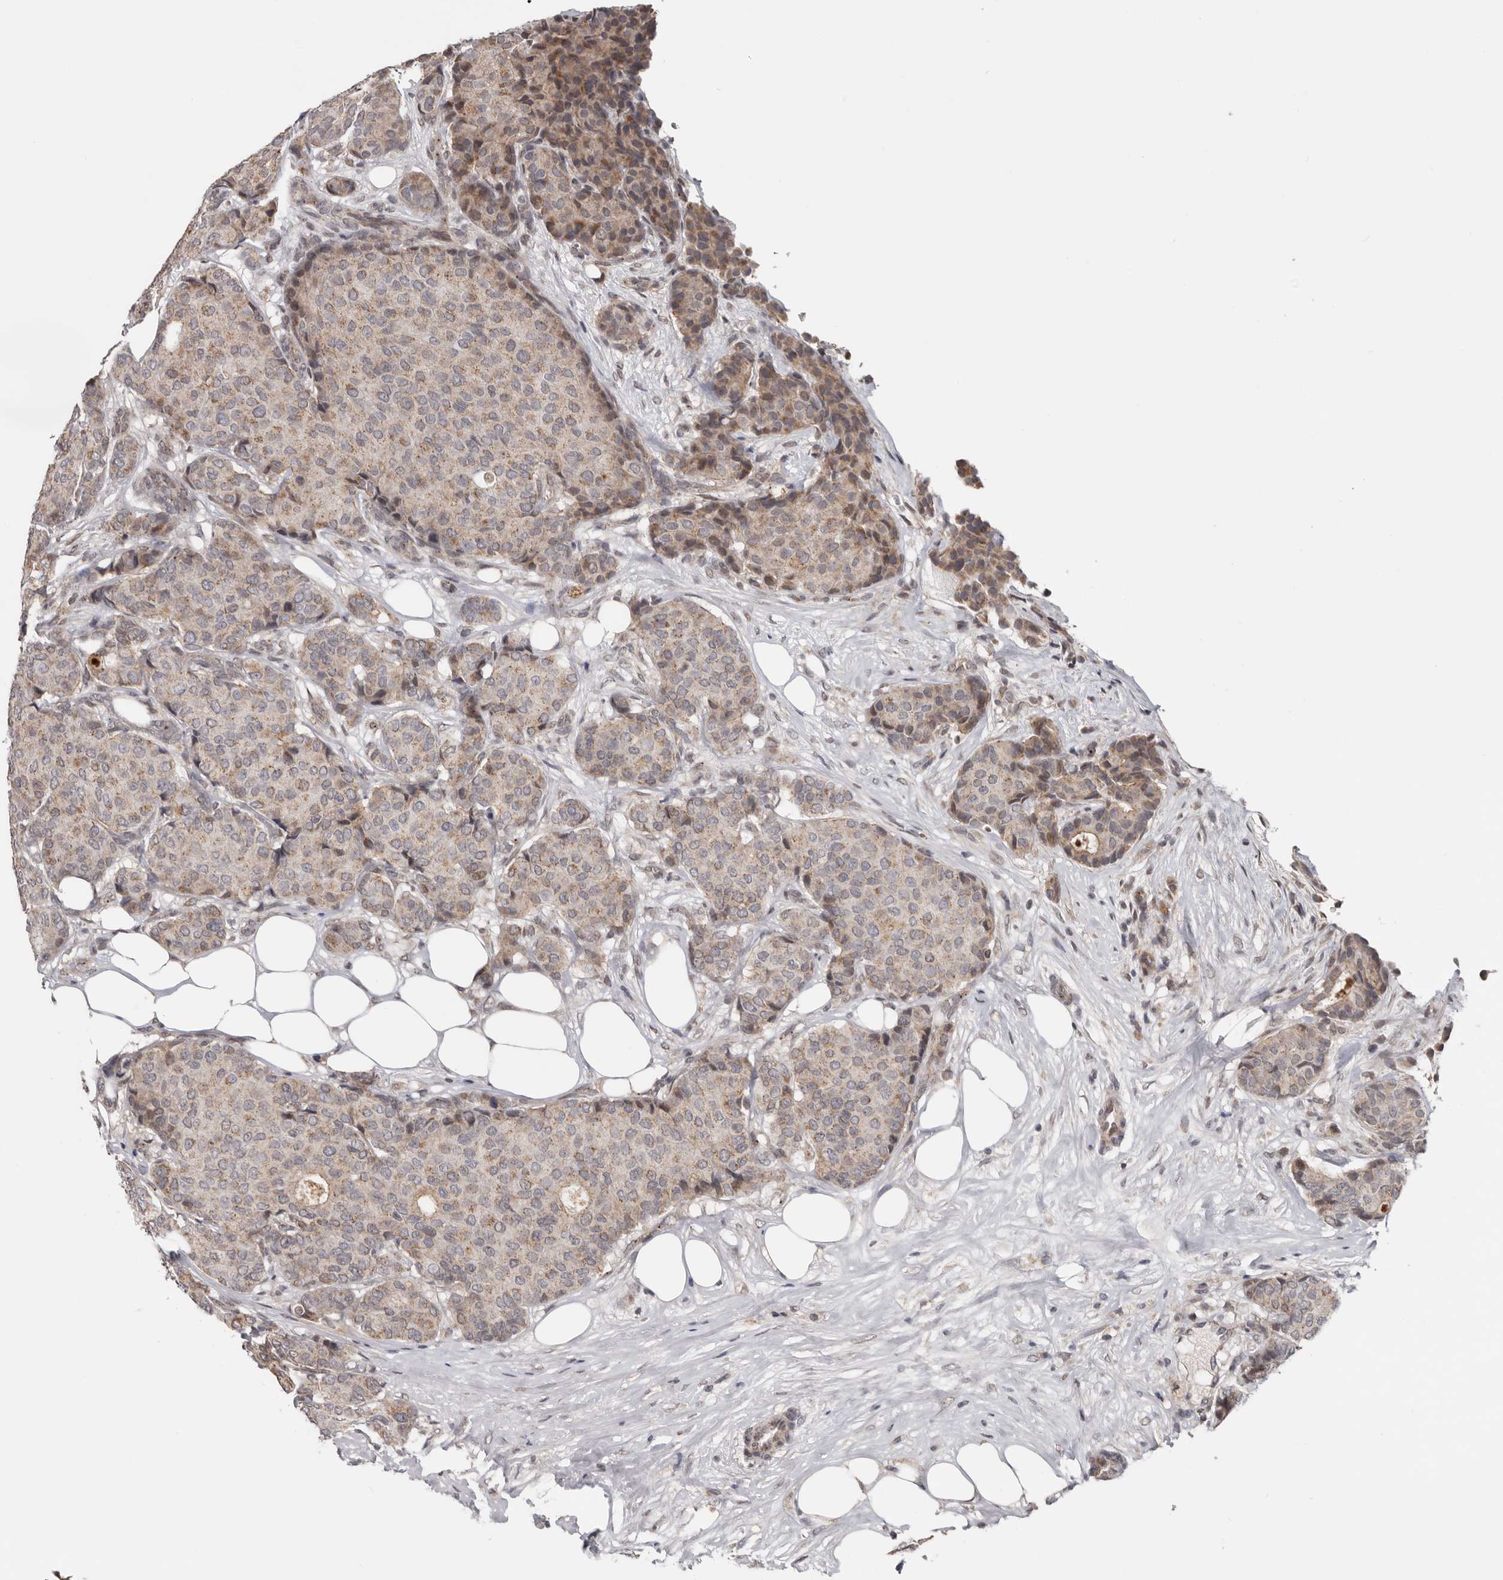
{"staining": {"intensity": "weak", "quantity": ">75%", "location": "cytoplasmic/membranous"}, "tissue": "breast cancer", "cell_type": "Tumor cells", "image_type": "cancer", "snomed": [{"axis": "morphology", "description": "Duct carcinoma"}, {"axis": "topography", "description": "Breast"}], "caption": "Weak cytoplasmic/membranous staining for a protein is appreciated in approximately >75% of tumor cells of breast cancer (infiltrating ductal carcinoma) using immunohistochemistry.", "gene": "MOGAT2", "patient": {"sex": "female", "age": 75}}